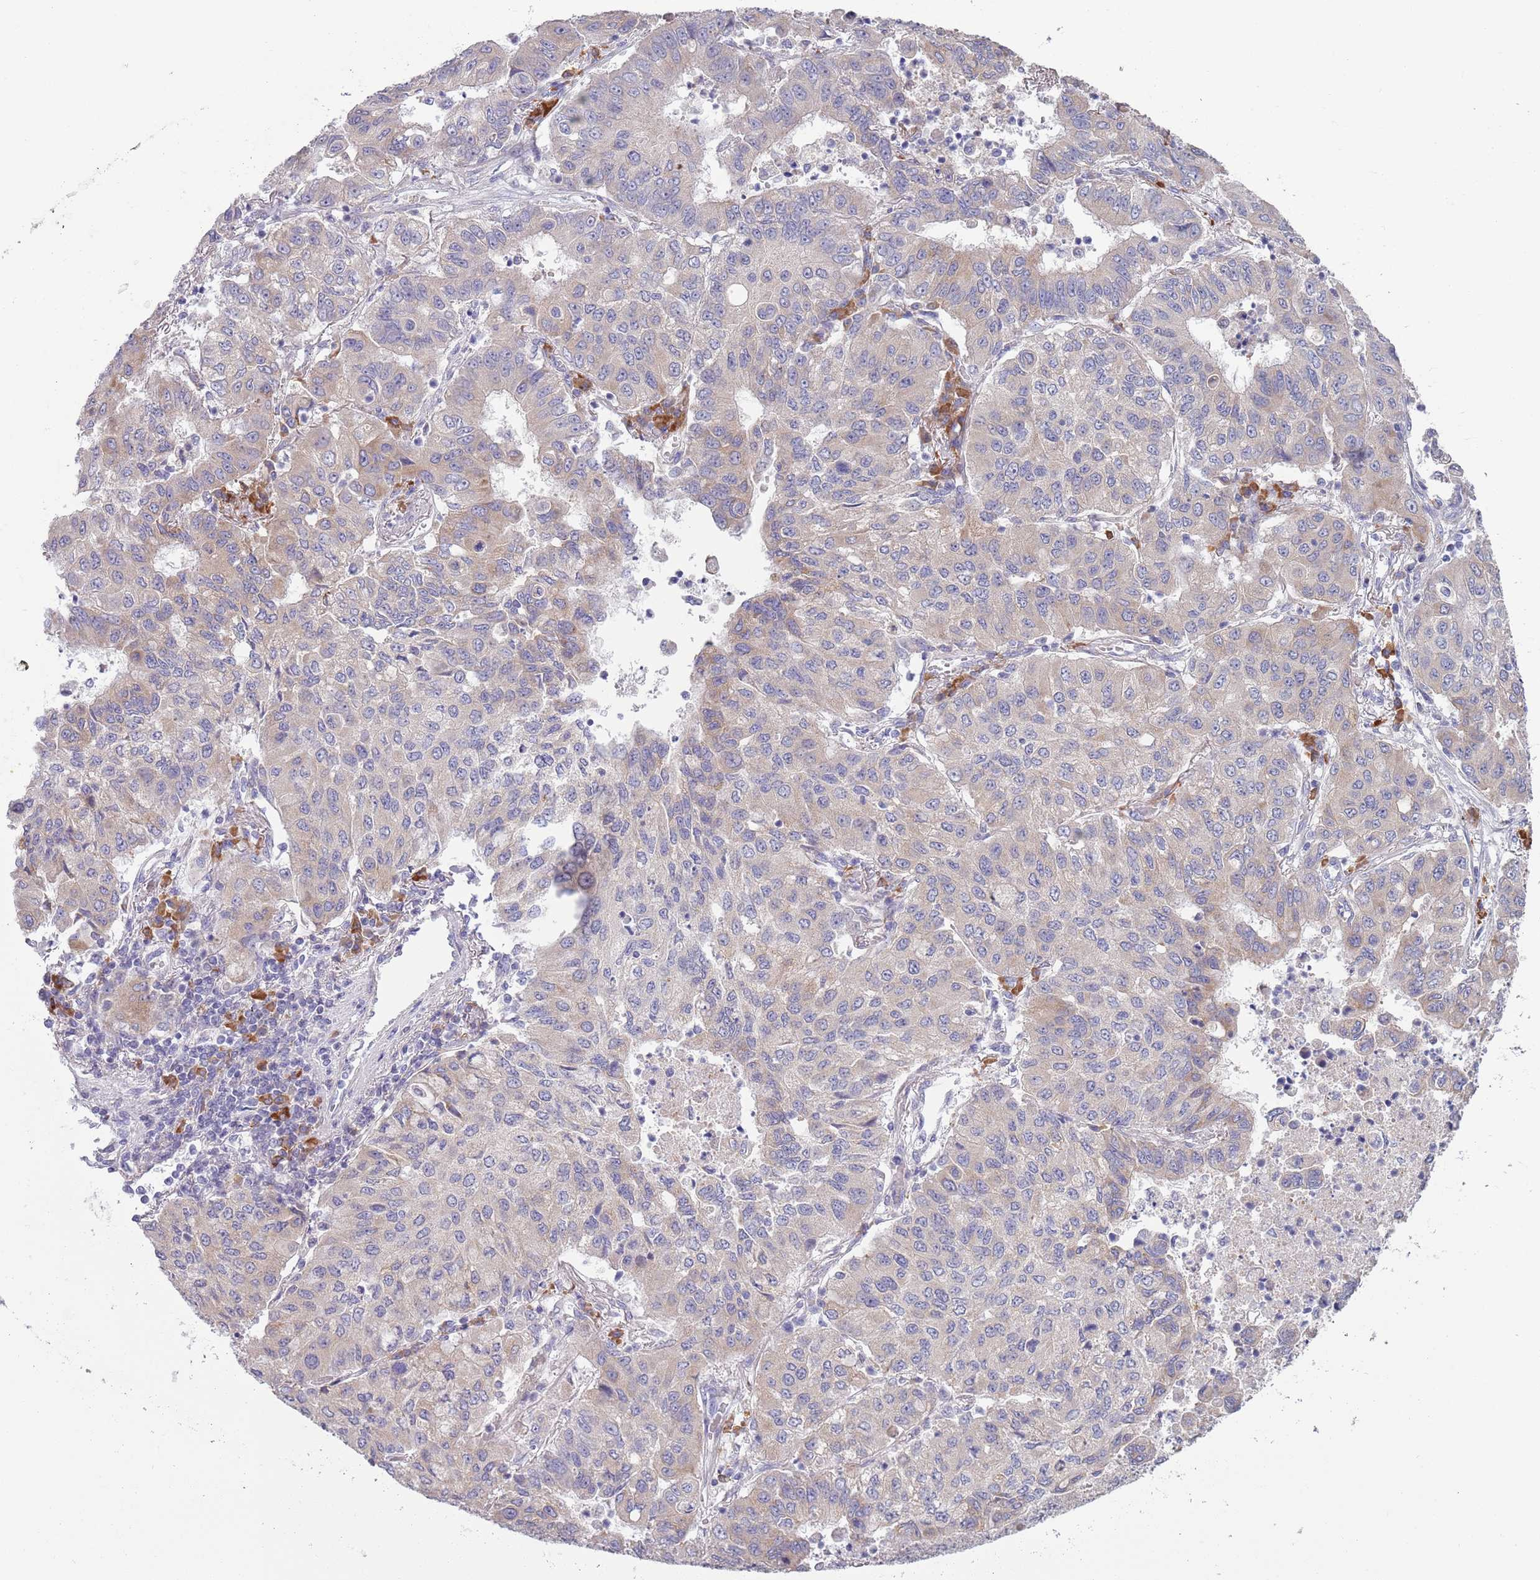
{"staining": {"intensity": "weak", "quantity": "25%-75%", "location": "cytoplasmic/membranous"}, "tissue": "lung cancer", "cell_type": "Tumor cells", "image_type": "cancer", "snomed": [{"axis": "morphology", "description": "Squamous cell carcinoma, NOS"}, {"axis": "topography", "description": "Lung"}], "caption": "Immunohistochemical staining of lung squamous cell carcinoma shows weak cytoplasmic/membranous protein expression in approximately 25%-75% of tumor cells.", "gene": "LTB", "patient": {"sex": "male", "age": 74}}